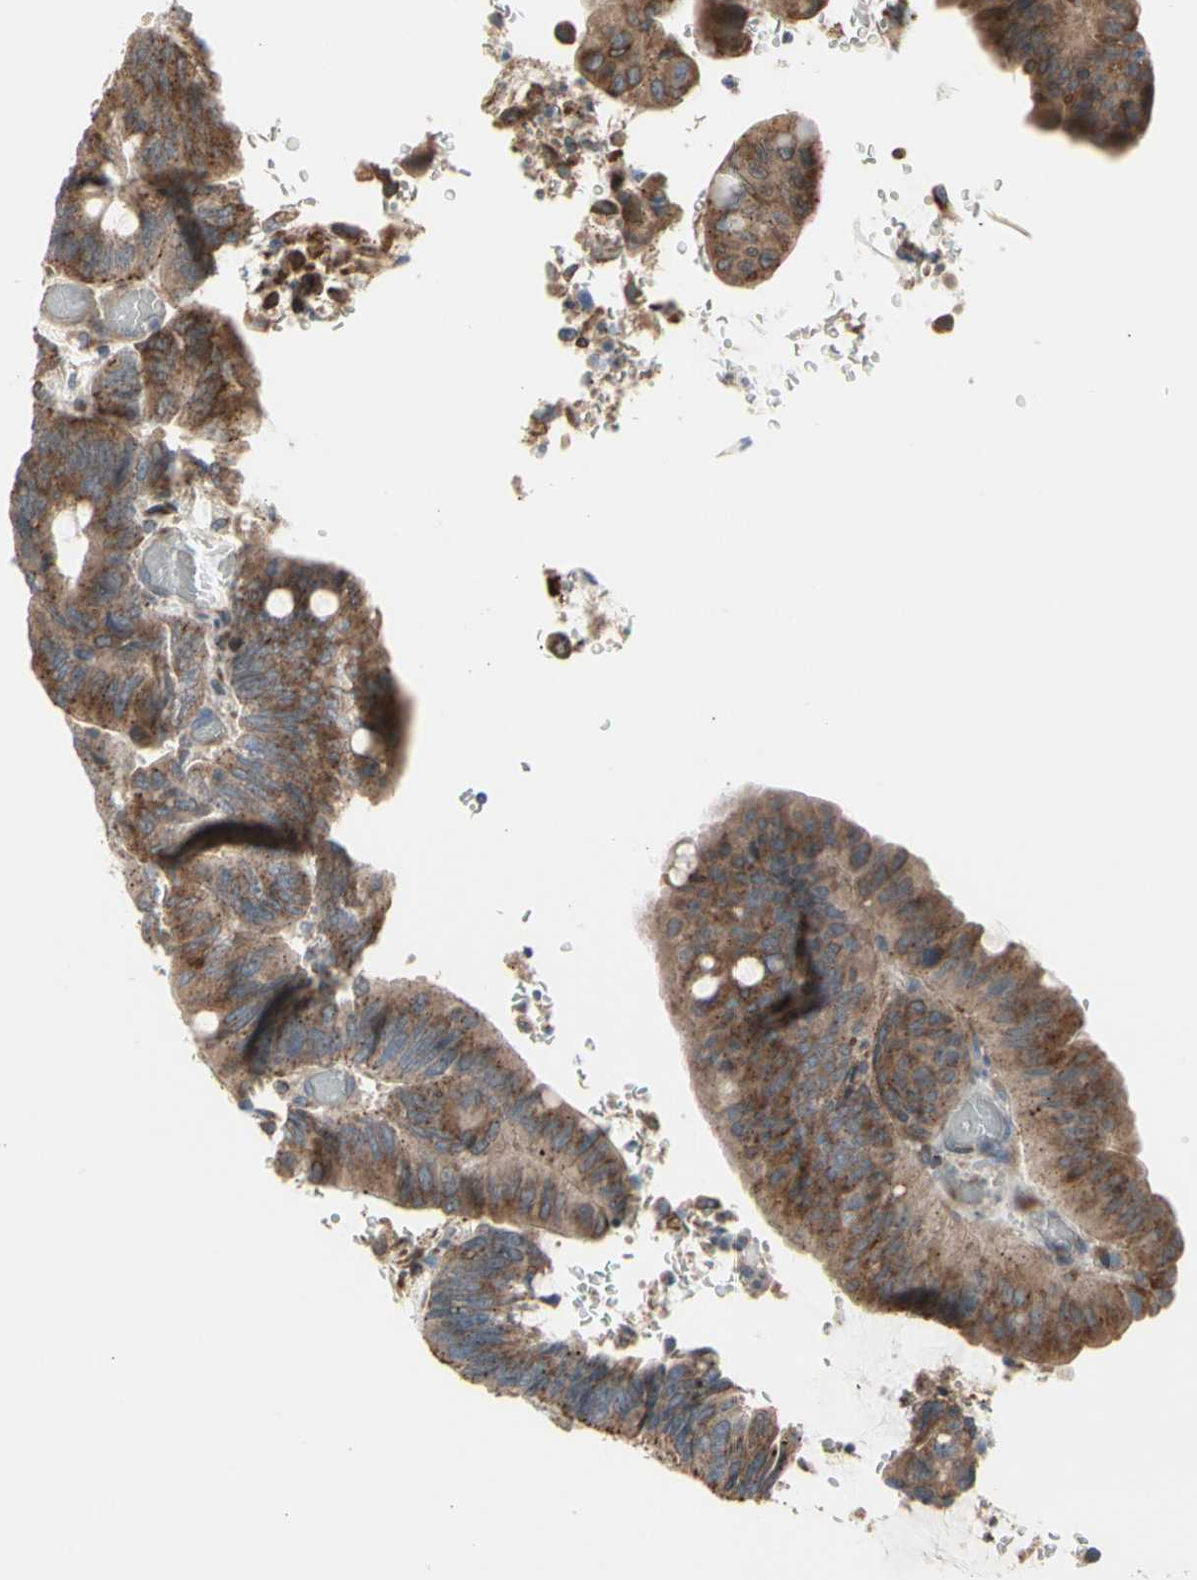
{"staining": {"intensity": "moderate", "quantity": ">75%", "location": "cytoplasmic/membranous"}, "tissue": "colorectal cancer", "cell_type": "Tumor cells", "image_type": "cancer", "snomed": [{"axis": "morphology", "description": "Normal tissue, NOS"}, {"axis": "morphology", "description": "Adenocarcinoma, NOS"}, {"axis": "topography", "description": "Rectum"}, {"axis": "topography", "description": "Peripheral nerve tissue"}], "caption": "Protein staining by IHC demonstrates moderate cytoplasmic/membranous expression in about >75% of tumor cells in colorectal cancer.", "gene": "SLC39A9", "patient": {"sex": "male", "age": 92}}